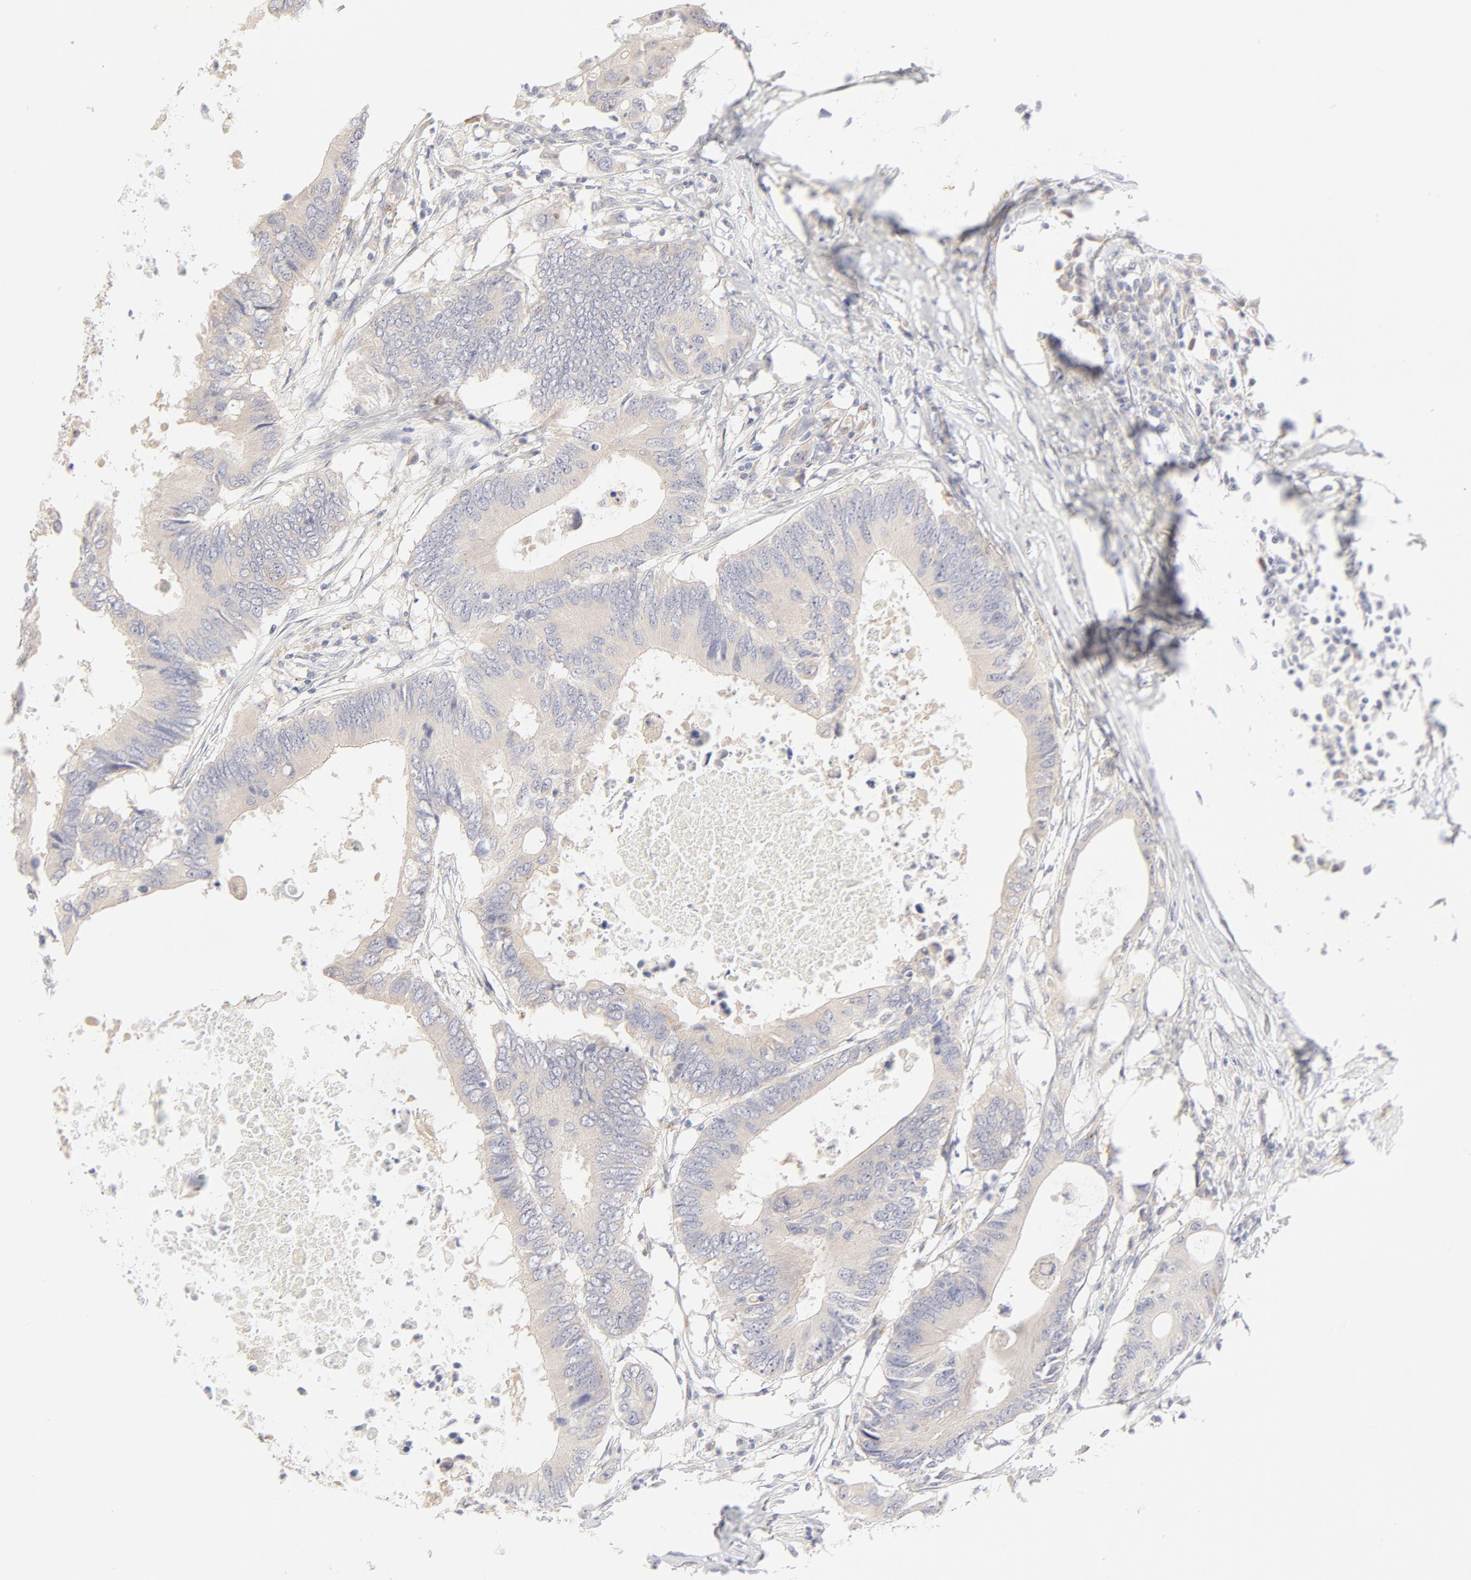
{"staining": {"intensity": "moderate", "quantity": "25%-75%", "location": "cytoplasmic/membranous"}, "tissue": "colorectal cancer", "cell_type": "Tumor cells", "image_type": "cancer", "snomed": [{"axis": "morphology", "description": "Adenocarcinoma, NOS"}, {"axis": "topography", "description": "Colon"}], "caption": "Protein staining exhibits moderate cytoplasmic/membranous expression in approximately 25%-75% of tumor cells in colorectal cancer (adenocarcinoma).", "gene": "NKX2-2", "patient": {"sex": "male", "age": 71}}